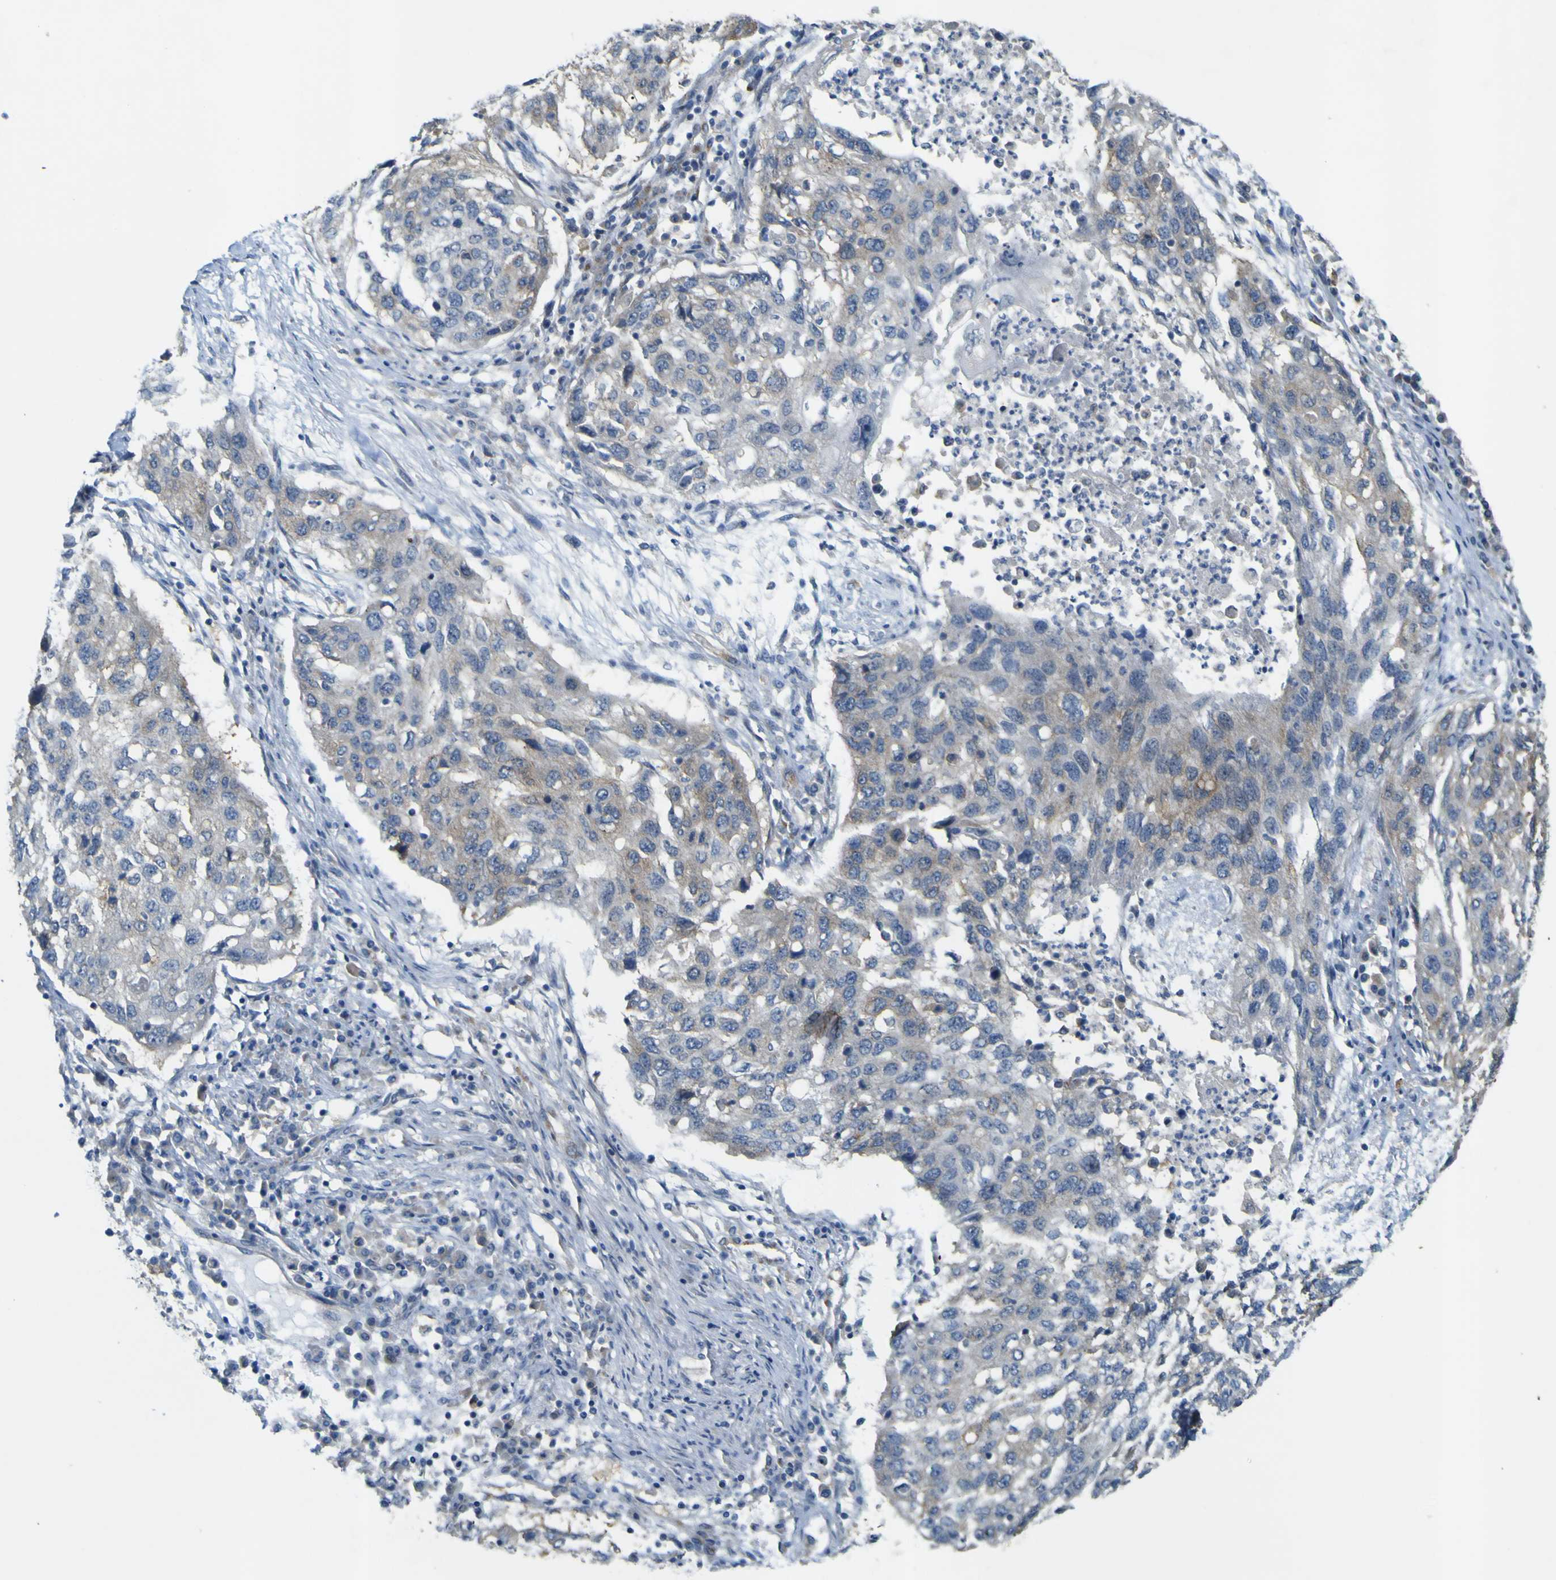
{"staining": {"intensity": "negative", "quantity": "none", "location": "none"}, "tissue": "lung cancer", "cell_type": "Tumor cells", "image_type": "cancer", "snomed": [{"axis": "morphology", "description": "Squamous cell carcinoma, NOS"}, {"axis": "topography", "description": "Lung"}], "caption": "Immunohistochemical staining of human lung cancer demonstrates no significant positivity in tumor cells. (Brightfield microscopy of DAB IHC at high magnification).", "gene": "IGF2R", "patient": {"sex": "female", "age": 63}}